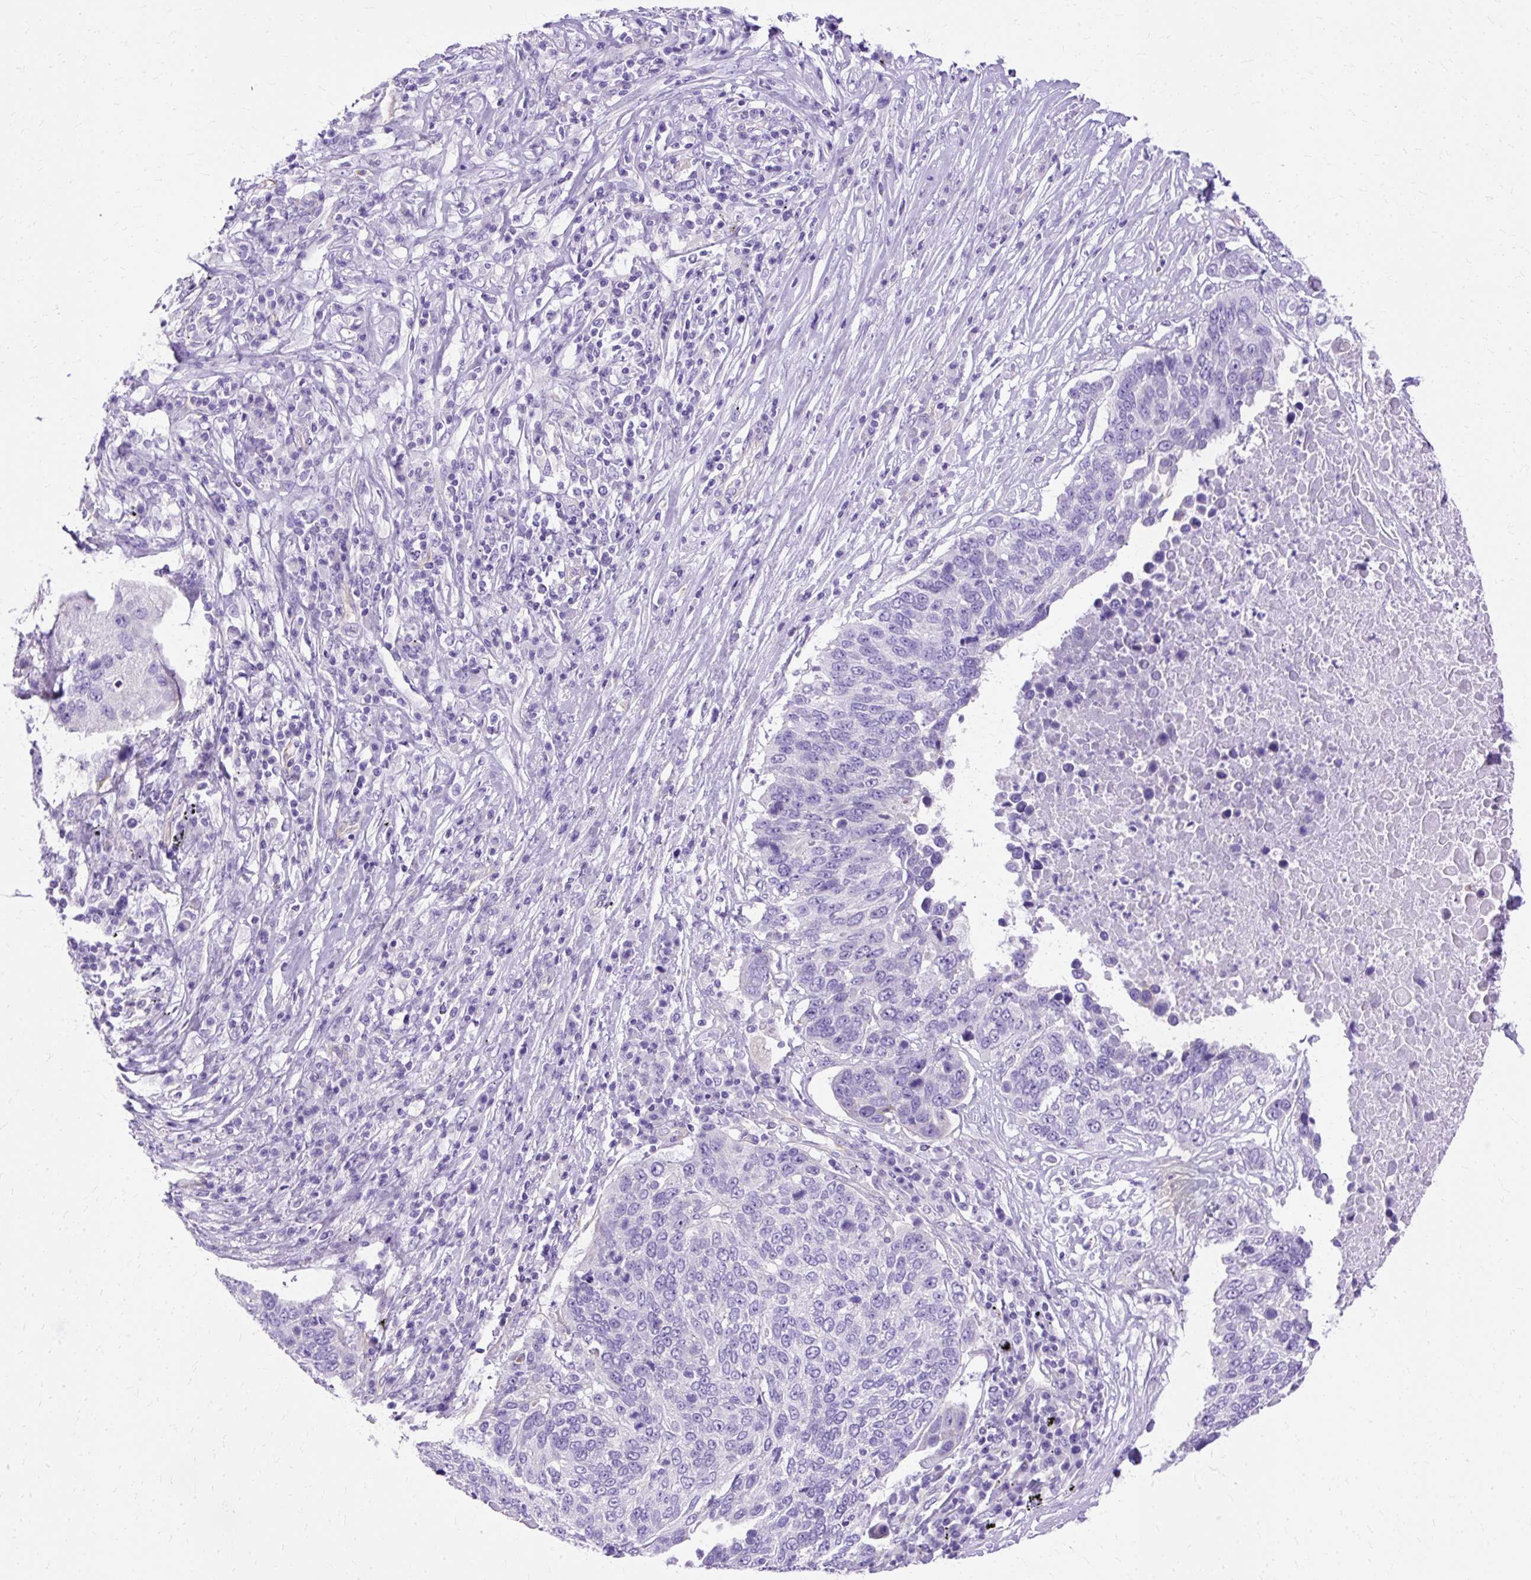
{"staining": {"intensity": "negative", "quantity": "none", "location": "none"}, "tissue": "lung cancer", "cell_type": "Tumor cells", "image_type": "cancer", "snomed": [{"axis": "morphology", "description": "Squamous cell carcinoma, NOS"}, {"axis": "topography", "description": "Lung"}], "caption": "Image shows no protein staining in tumor cells of lung cancer tissue.", "gene": "MYO6", "patient": {"sex": "male", "age": 66}}